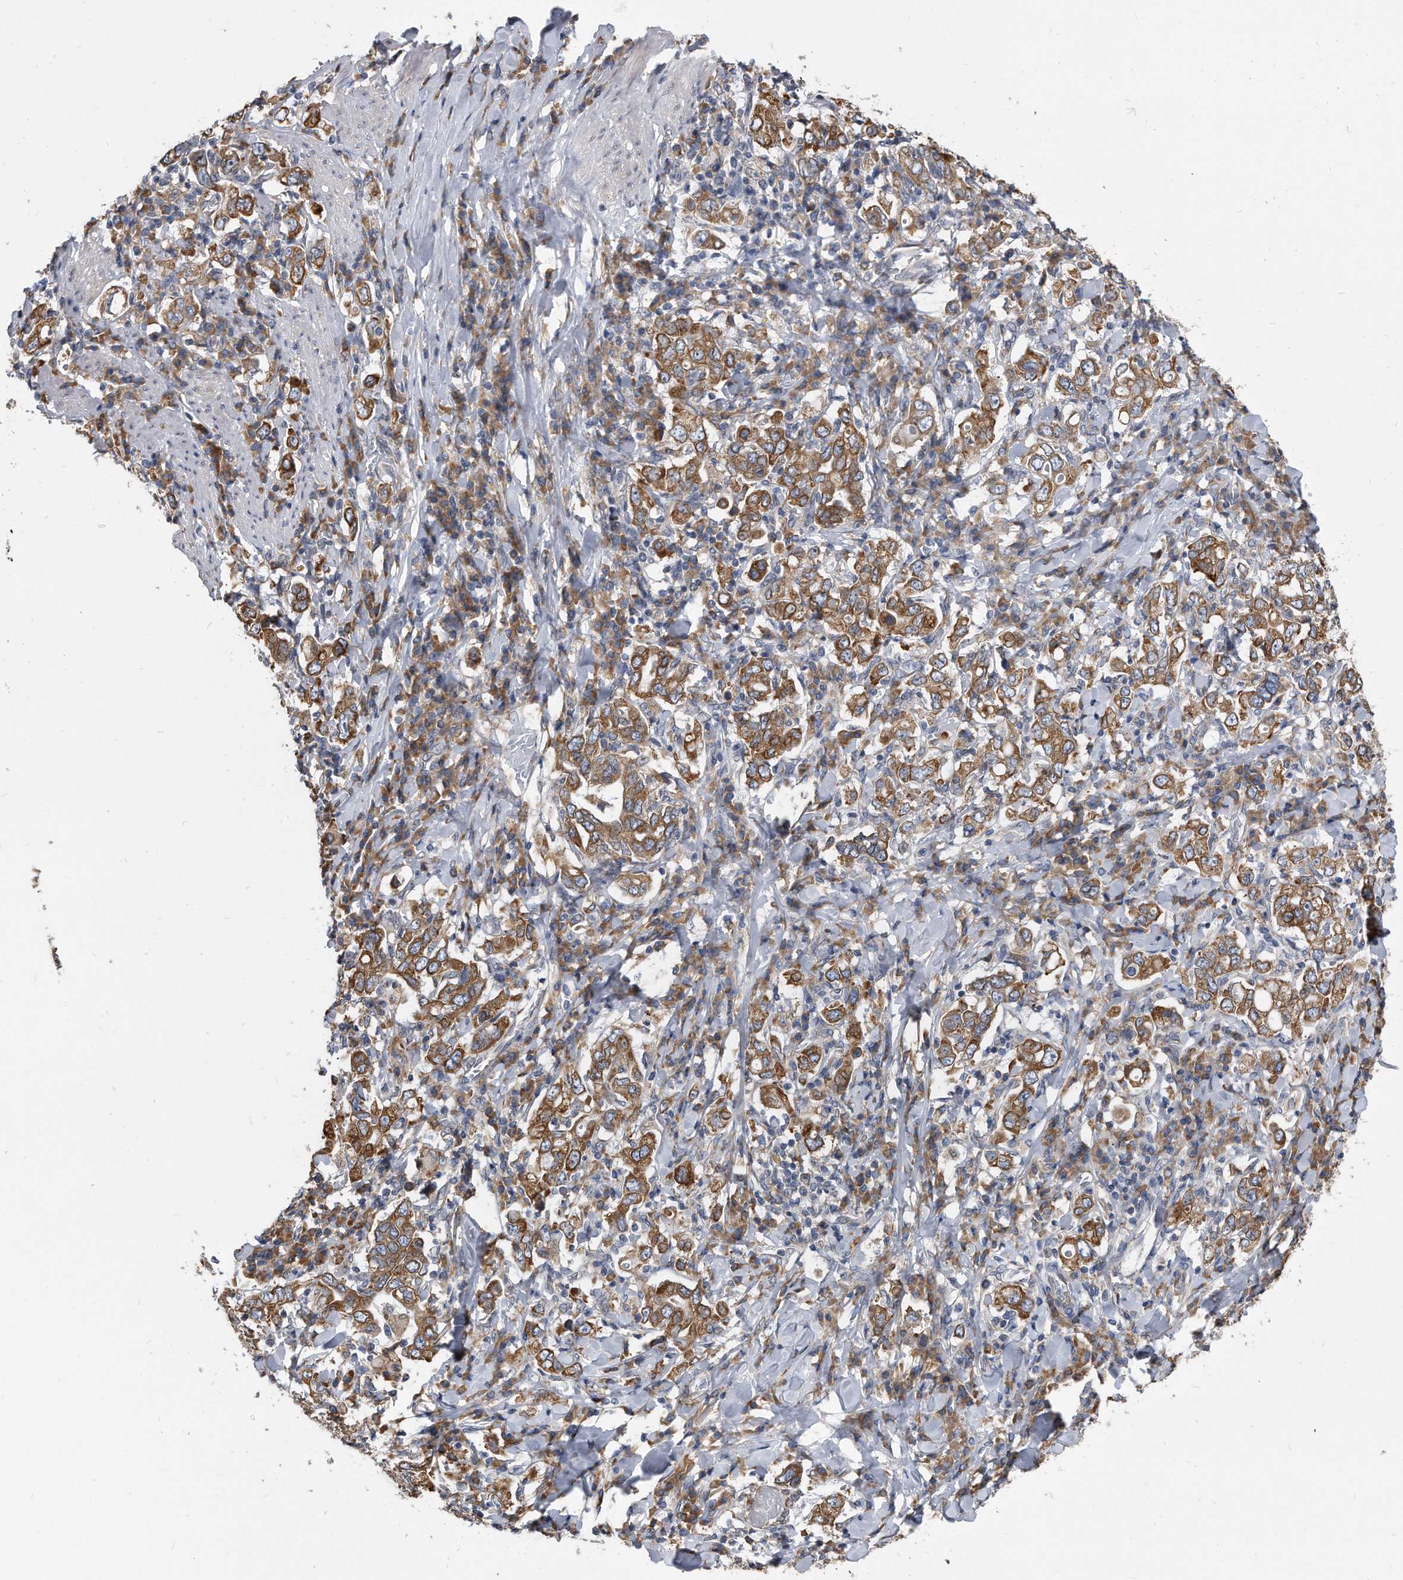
{"staining": {"intensity": "moderate", "quantity": ">75%", "location": "cytoplasmic/membranous"}, "tissue": "stomach cancer", "cell_type": "Tumor cells", "image_type": "cancer", "snomed": [{"axis": "morphology", "description": "Adenocarcinoma, NOS"}, {"axis": "topography", "description": "Stomach, upper"}], "caption": "A histopathology image of human adenocarcinoma (stomach) stained for a protein displays moderate cytoplasmic/membranous brown staining in tumor cells.", "gene": "CCDC47", "patient": {"sex": "male", "age": 62}}